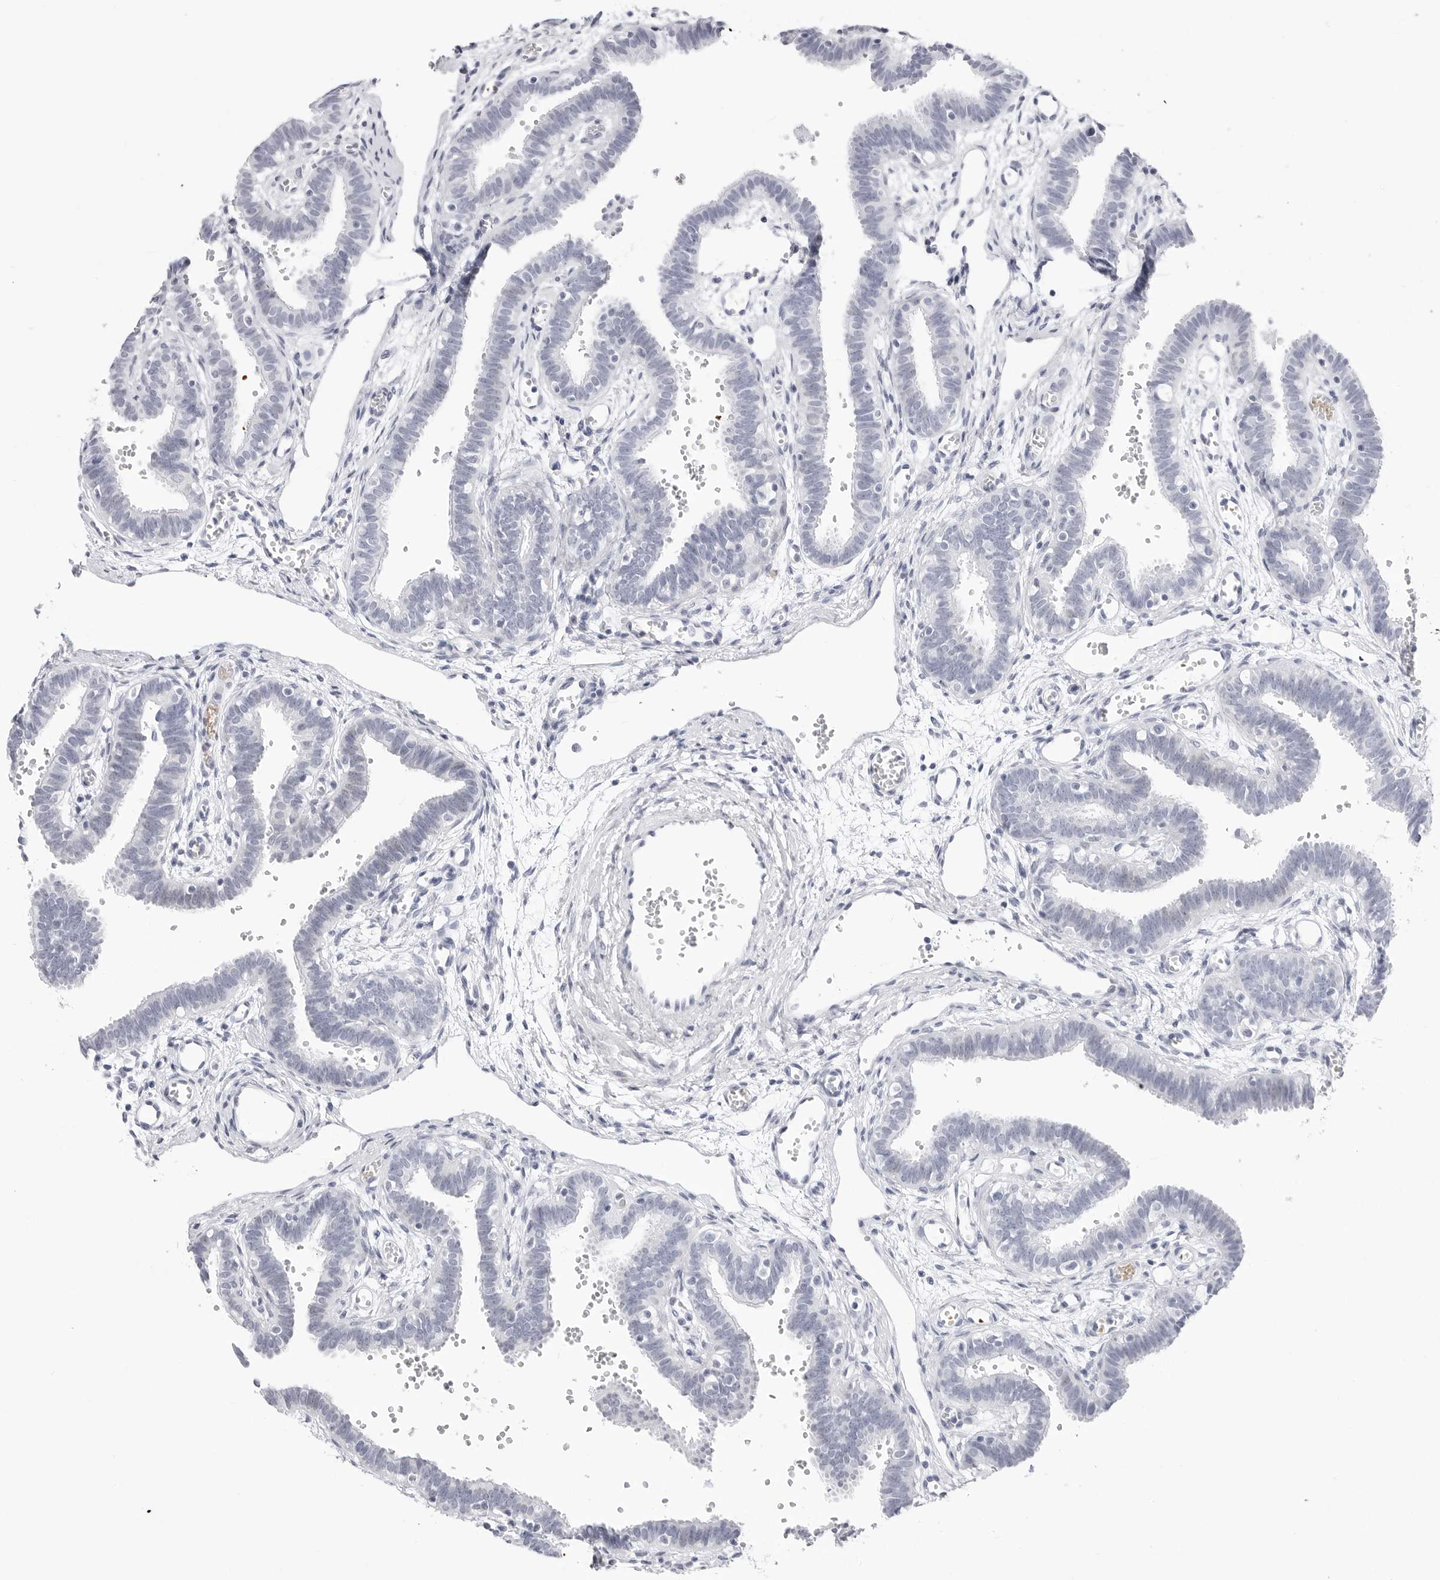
{"staining": {"intensity": "negative", "quantity": "none", "location": "none"}, "tissue": "fallopian tube", "cell_type": "Glandular cells", "image_type": "normal", "snomed": [{"axis": "morphology", "description": "Normal tissue, NOS"}, {"axis": "topography", "description": "Fallopian tube"}, {"axis": "topography", "description": "Placenta"}], "caption": "The histopathology image reveals no staining of glandular cells in benign fallopian tube.", "gene": "TSSK1B", "patient": {"sex": "female", "age": 32}}